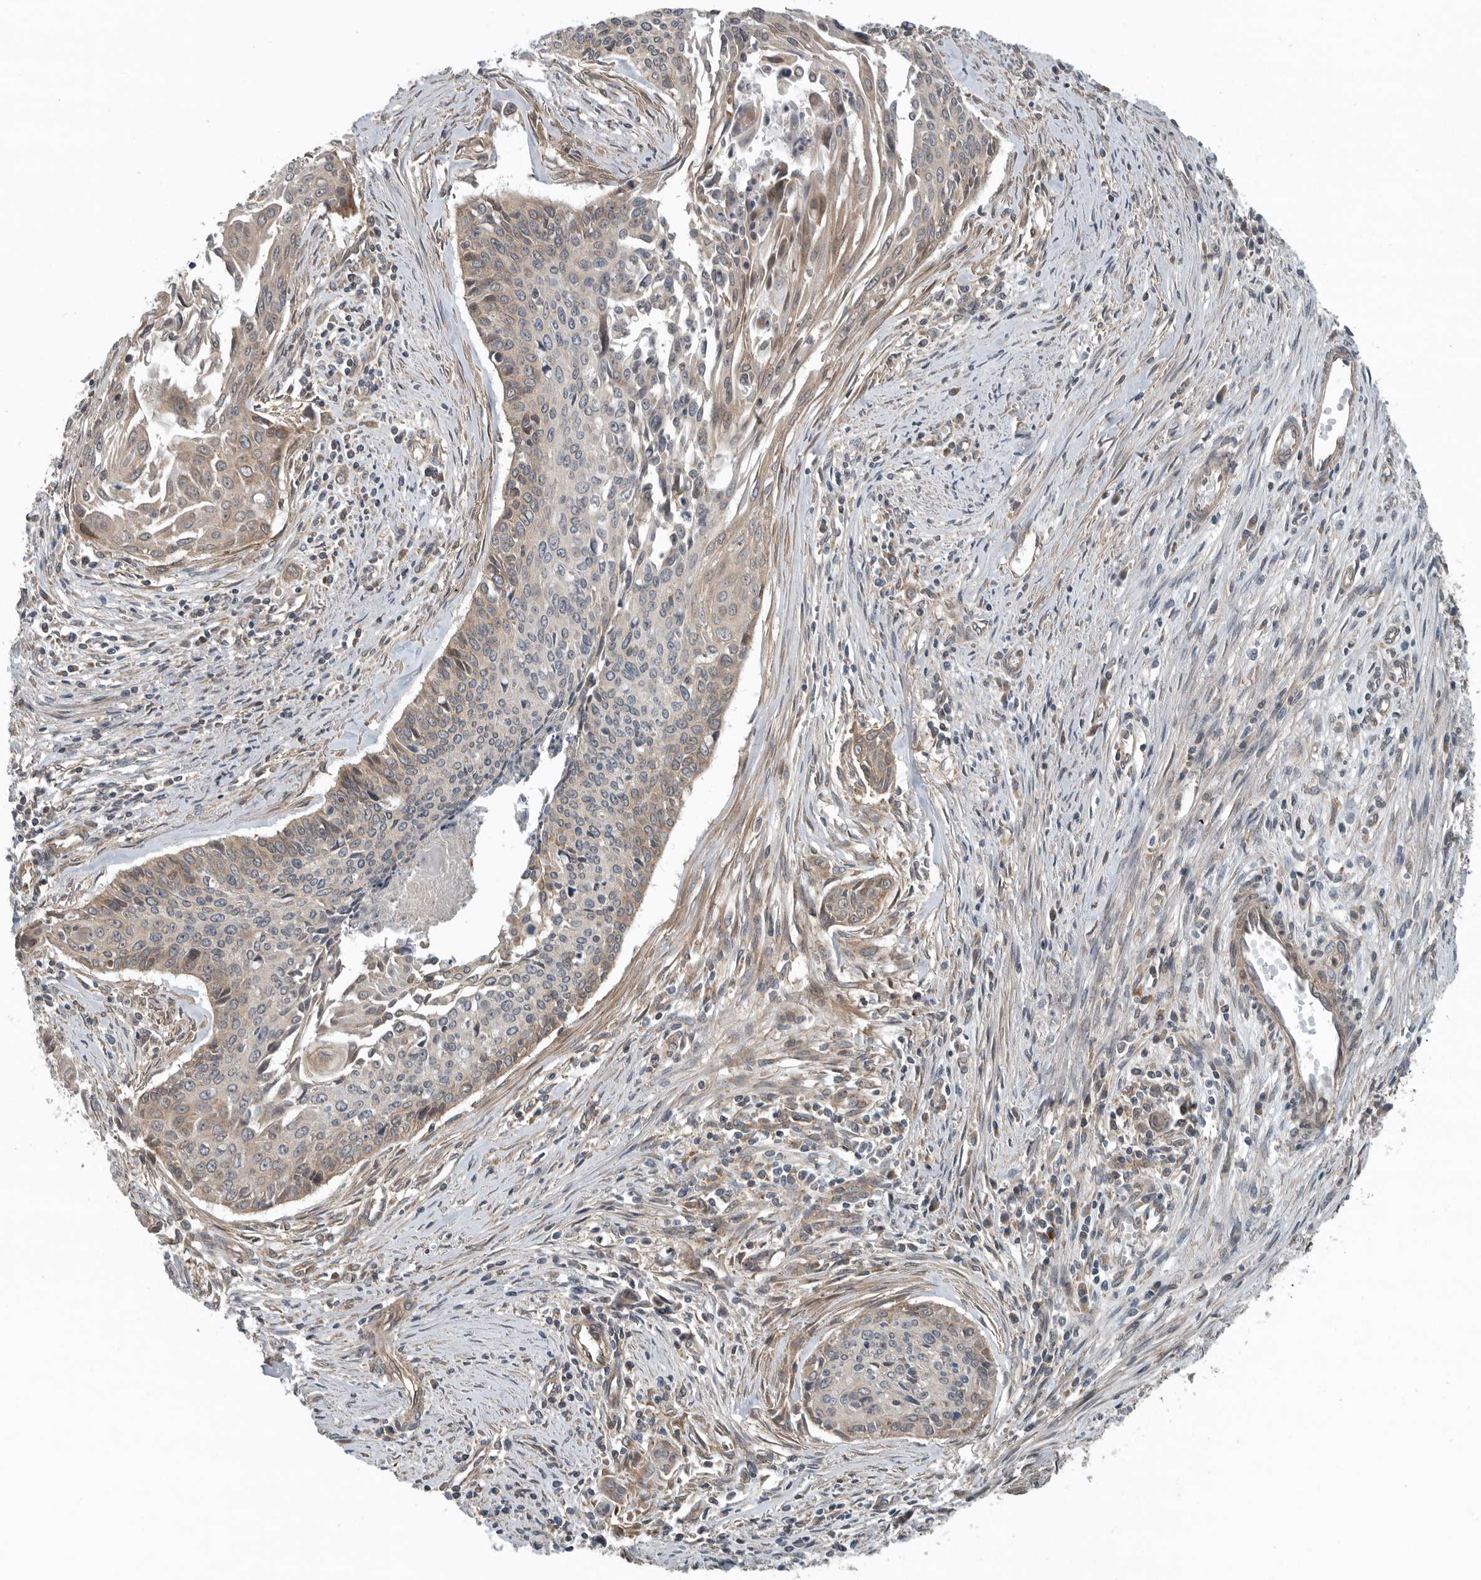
{"staining": {"intensity": "weak", "quantity": "25%-75%", "location": "cytoplasmic/membranous"}, "tissue": "cervical cancer", "cell_type": "Tumor cells", "image_type": "cancer", "snomed": [{"axis": "morphology", "description": "Squamous cell carcinoma, NOS"}, {"axis": "topography", "description": "Cervix"}], "caption": "An immunohistochemistry (IHC) micrograph of tumor tissue is shown. Protein staining in brown shows weak cytoplasmic/membranous positivity in cervical cancer (squamous cell carcinoma) within tumor cells.", "gene": "AMFR", "patient": {"sex": "female", "age": 55}}